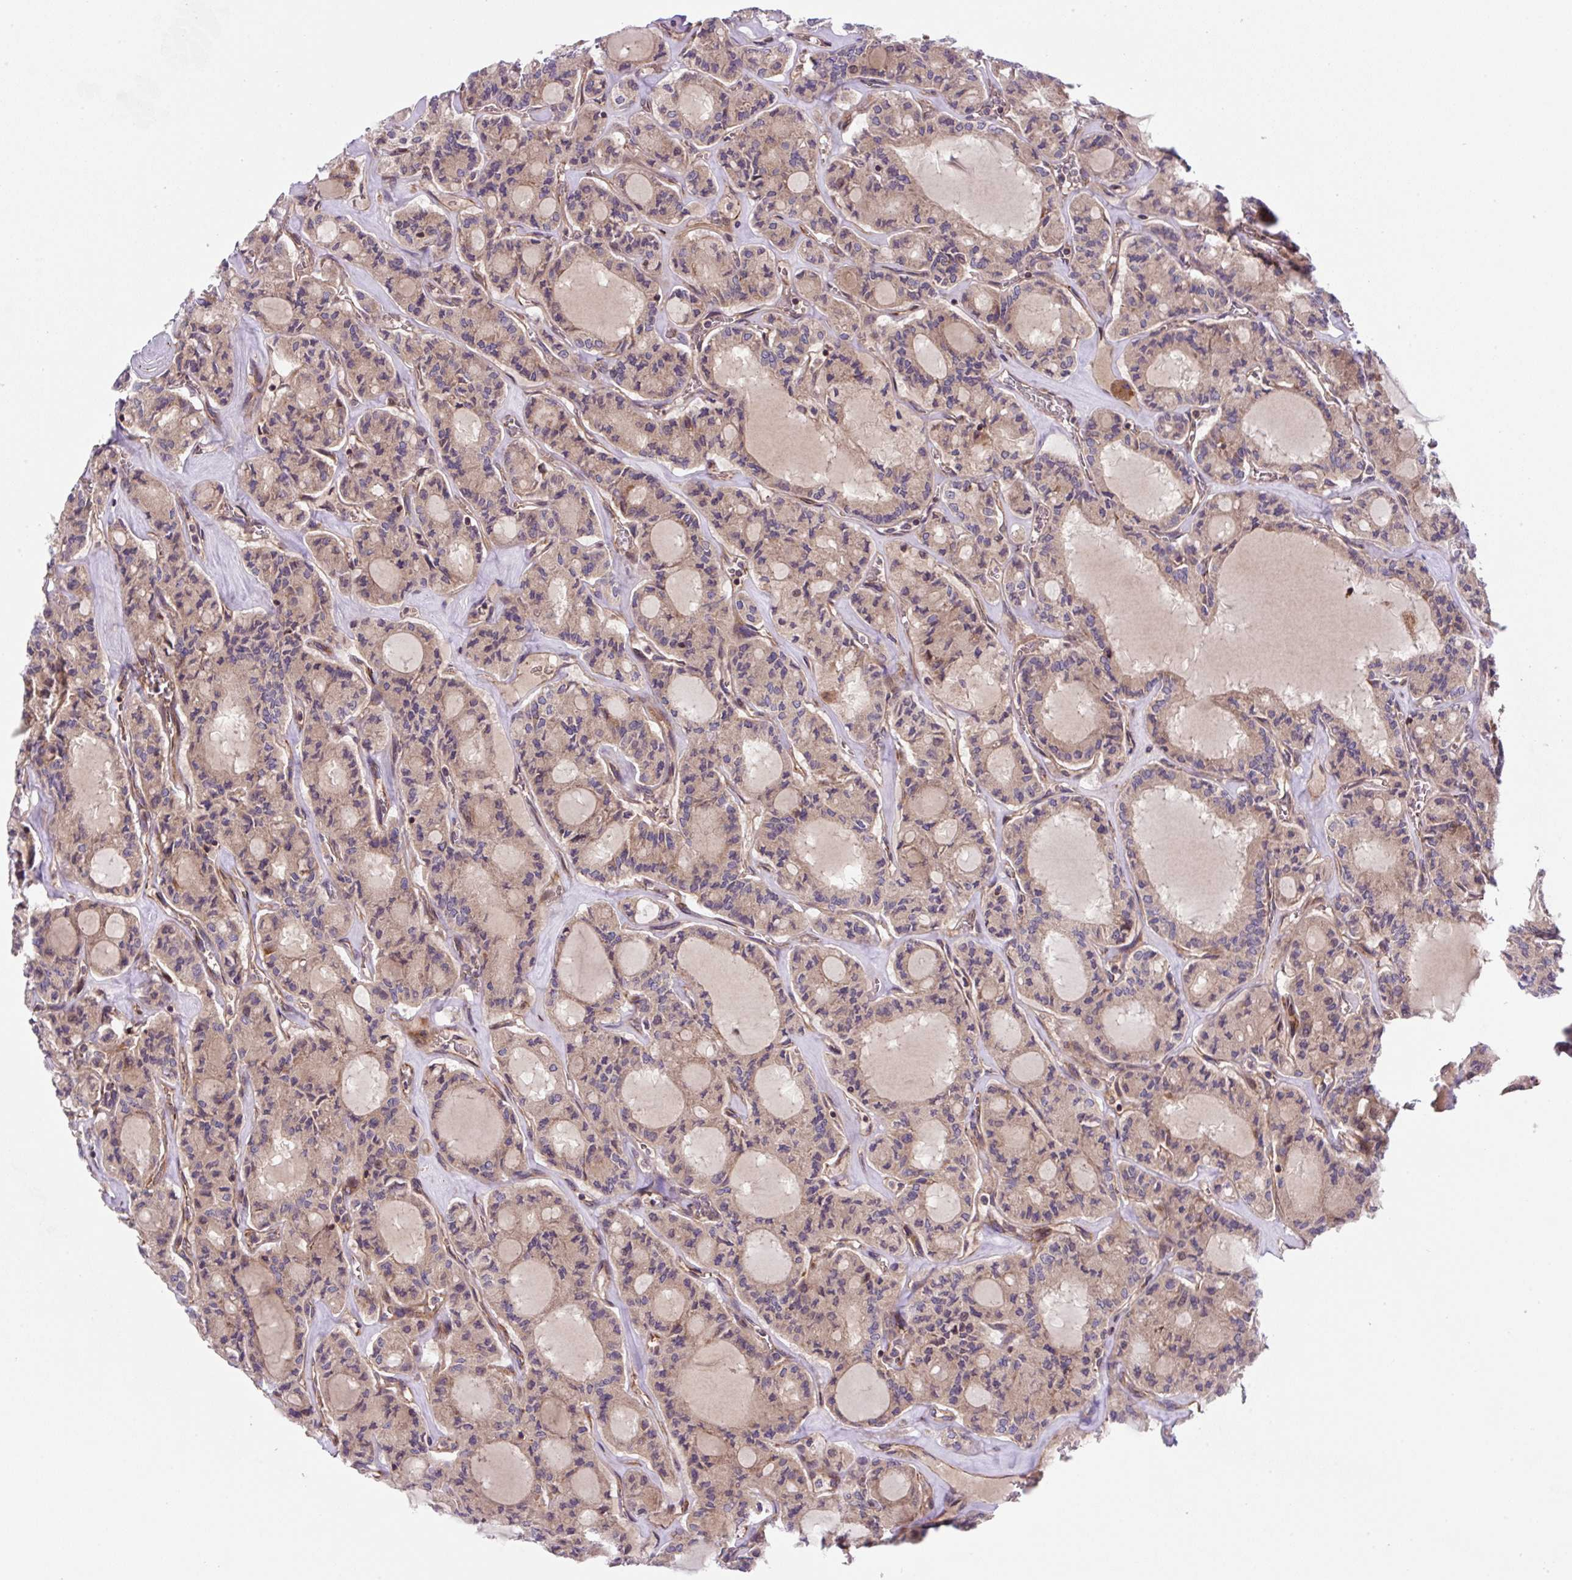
{"staining": {"intensity": "weak", "quantity": "25%-75%", "location": "cytoplasmic/membranous"}, "tissue": "thyroid cancer", "cell_type": "Tumor cells", "image_type": "cancer", "snomed": [{"axis": "morphology", "description": "Papillary adenocarcinoma, NOS"}, {"axis": "topography", "description": "Thyroid gland"}], "caption": "Tumor cells demonstrate low levels of weak cytoplasmic/membranous staining in about 25%-75% of cells in thyroid papillary adenocarcinoma. Ihc stains the protein in brown and the nuclei are stained blue.", "gene": "APOBEC3D", "patient": {"sex": "male", "age": 87}}